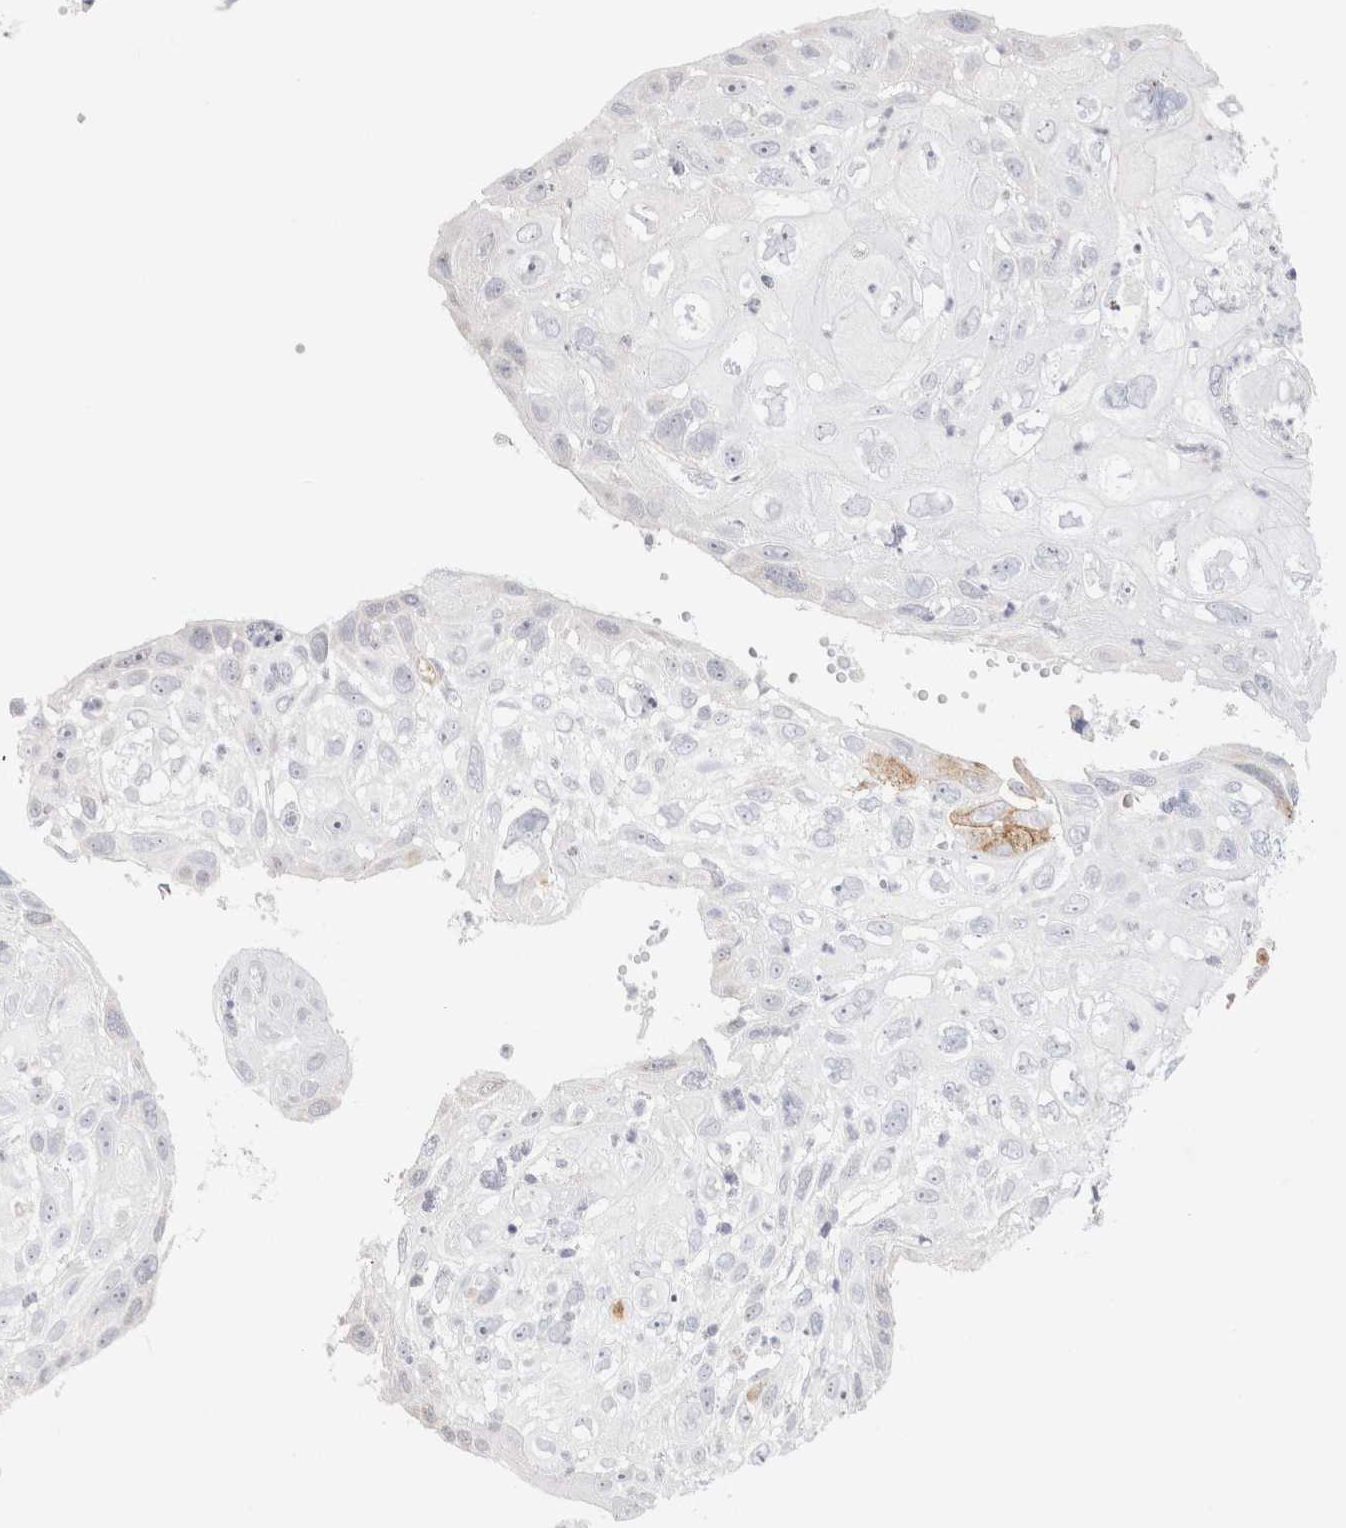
{"staining": {"intensity": "negative", "quantity": "none", "location": "none"}, "tissue": "cervical cancer", "cell_type": "Tumor cells", "image_type": "cancer", "snomed": [{"axis": "morphology", "description": "Squamous cell carcinoma, NOS"}, {"axis": "topography", "description": "Cervix"}], "caption": "High magnification brightfield microscopy of squamous cell carcinoma (cervical) stained with DAB (brown) and counterstained with hematoxylin (blue): tumor cells show no significant staining. (Stains: DAB IHC with hematoxylin counter stain, Microscopy: brightfield microscopy at high magnification).", "gene": "CNPY4", "patient": {"sex": "female", "age": 70}}